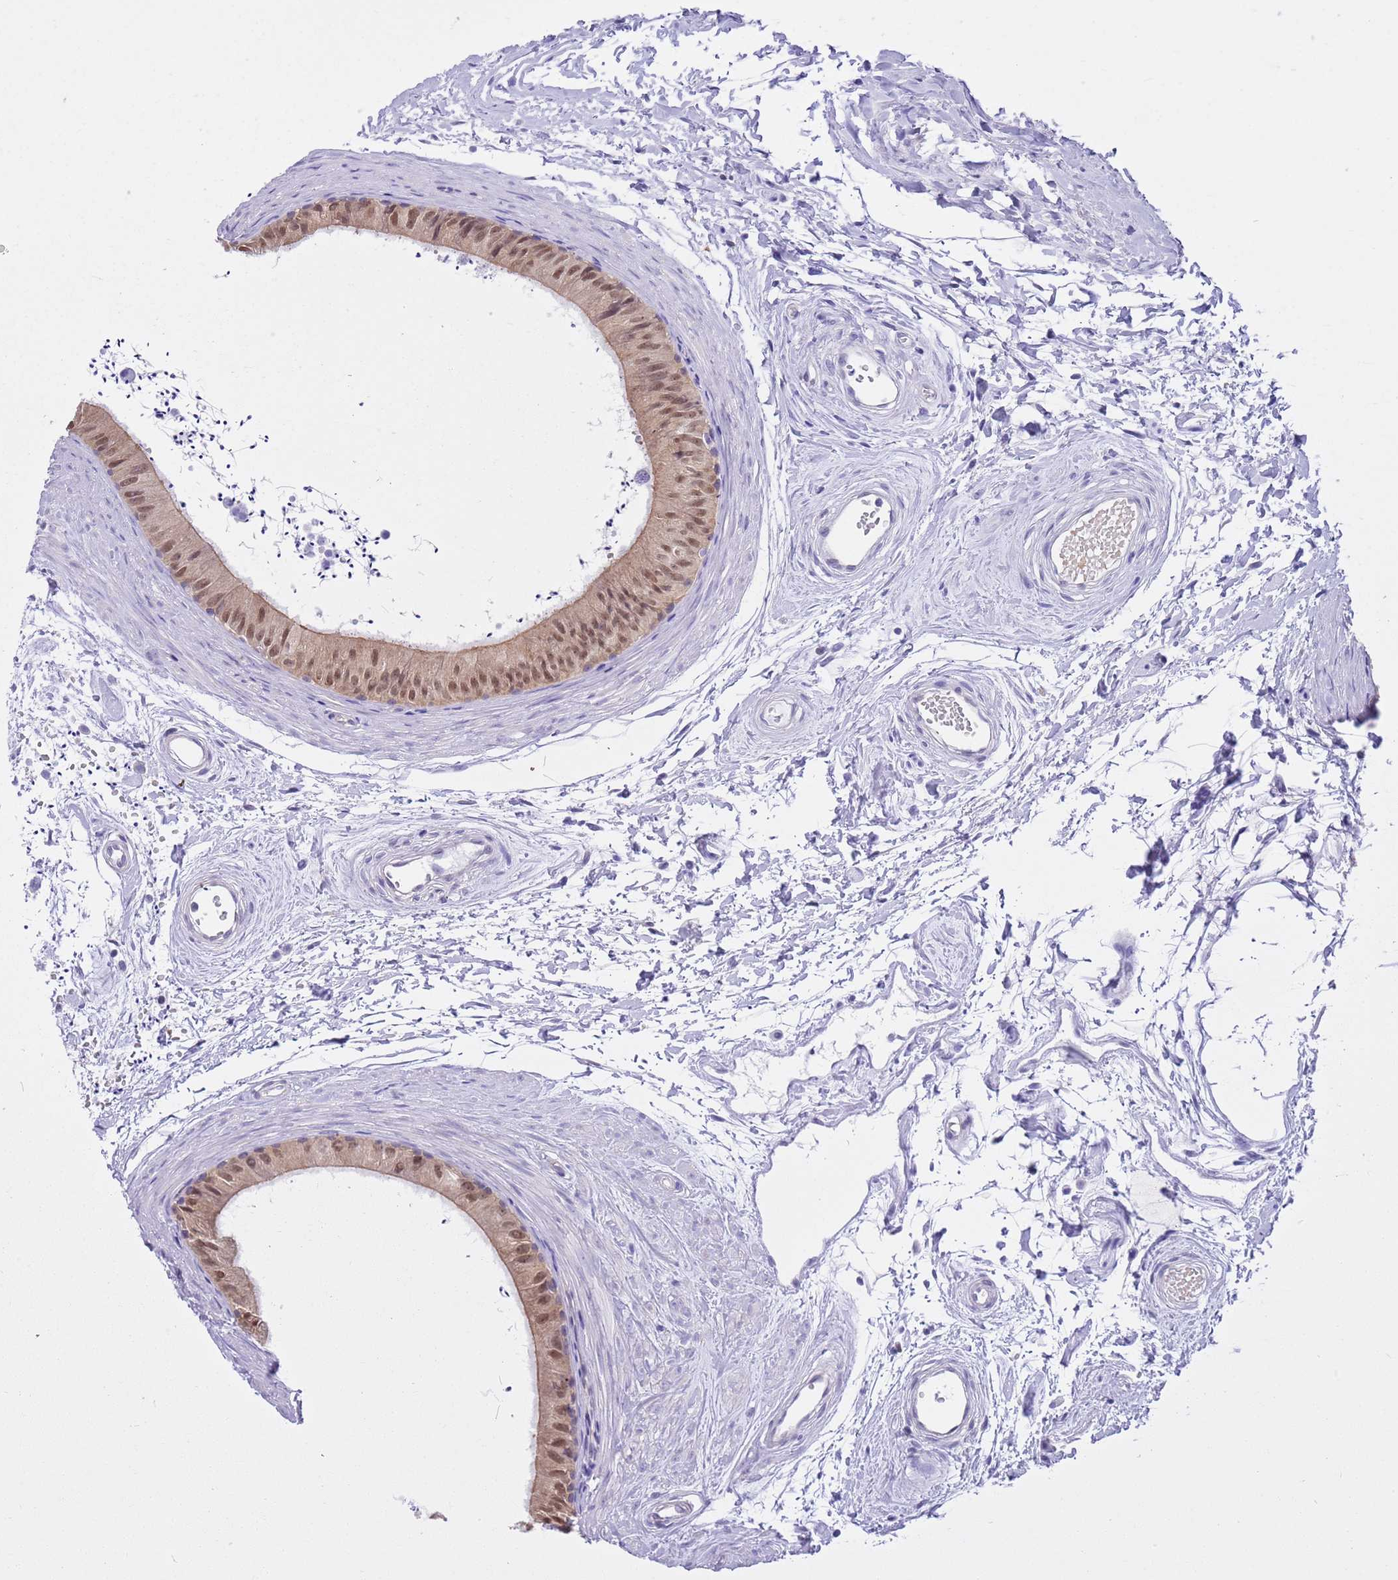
{"staining": {"intensity": "moderate", "quantity": "25%-75%", "location": "nuclear"}, "tissue": "epididymis", "cell_type": "Glandular cells", "image_type": "normal", "snomed": [{"axis": "morphology", "description": "Normal tissue, NOS"}, {"axis": "topography", "description": "Epididymis"}], "caption": "Normal epididymis reveals moderate nuclear positivity in about 25%-75% of glandular cells, visualized by immunohistochemistry. The protein of interest is stained brown, and the nuclei are stained in blue (DAB (3,3'-diaminobenzidine) IHC with brightfield microscopy, high magnification).", "gene": "DDI2", "patient": {"sex": "male", "age": 56}}